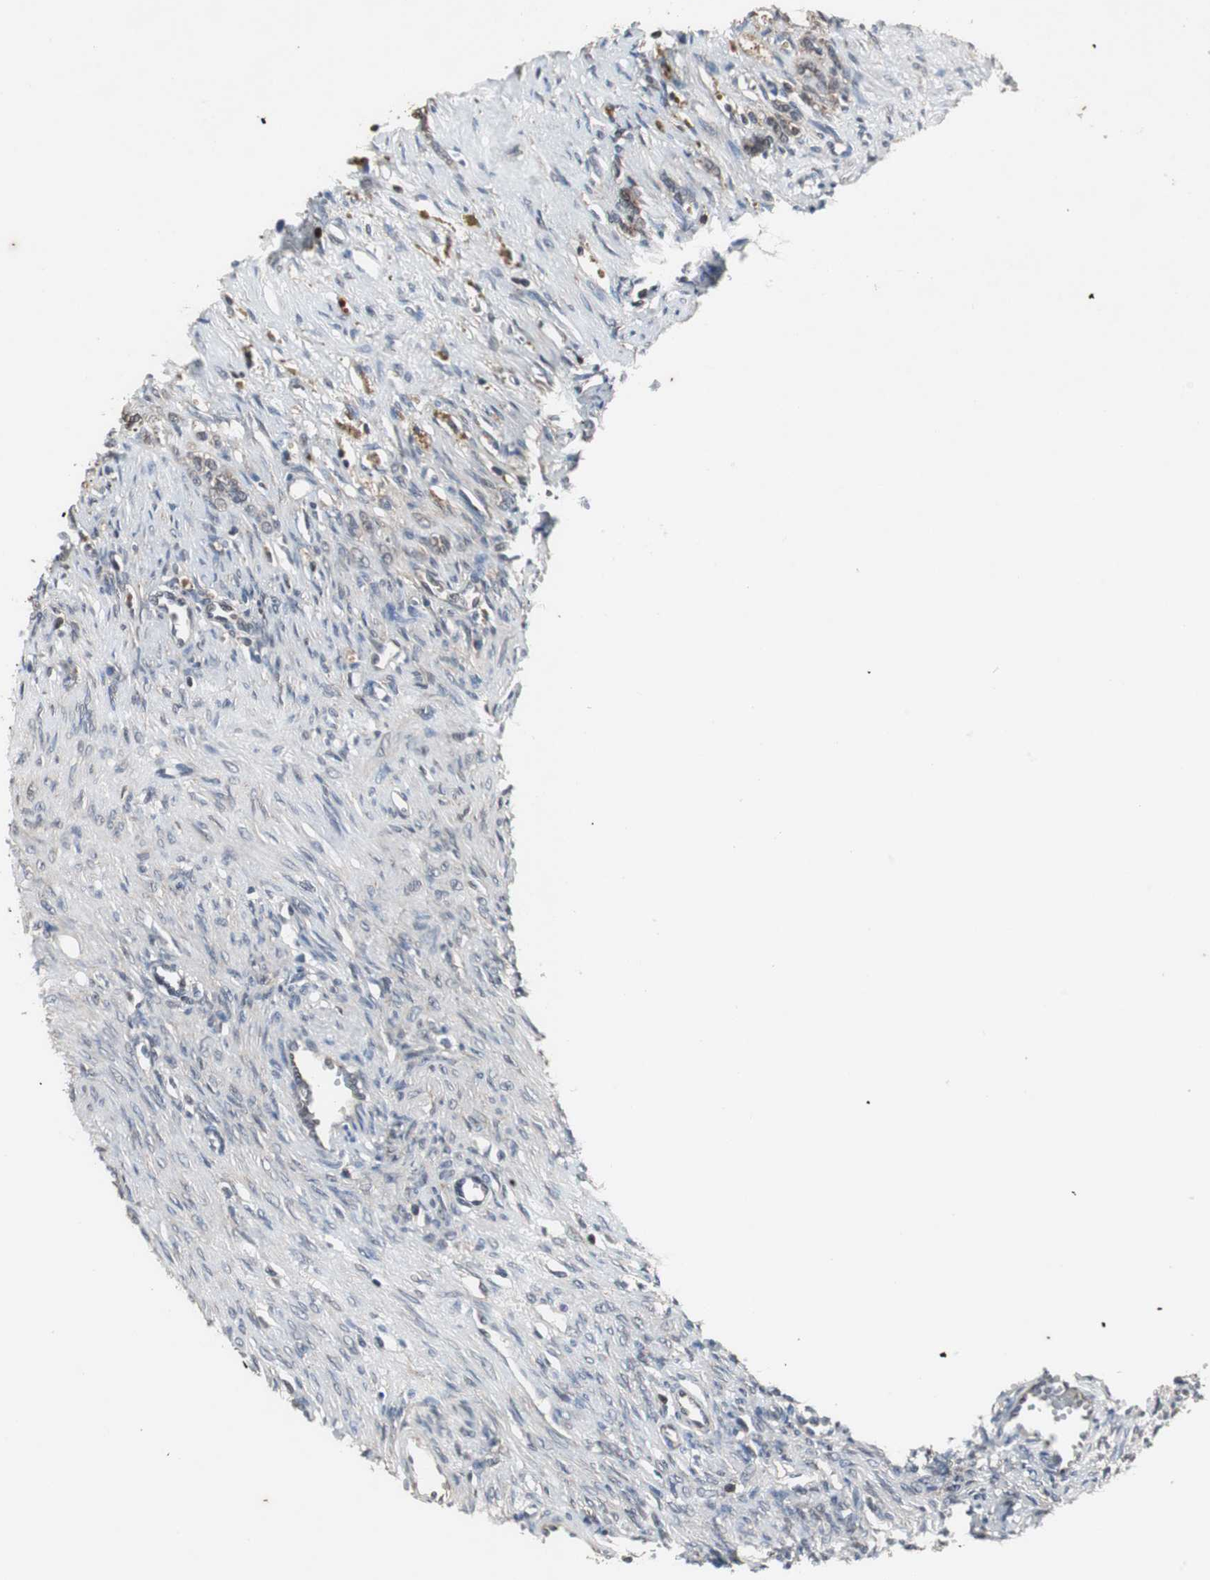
{"staining": {"intensity": "moderate", "quantity": ">75%", "location": "cytoplasmic/membranous"}, "tissue": "ovary", "cell_type": "Ovarian stroma cells", "image_type": "normal", "snomed": [{"axis": "morphology", "description": "Normal tissue, NOS"}, {"axis": "topography", "description": "Ovary"}], "caption": "About >75% of ovarian stroma cells in benign human ovary reveal moderate cytoplasmic/membranous protein expression as visualized by brown immunohistochemical staining.", "gene": "ZSCAN22", "patient": {"sex": "female", "age": 33}}